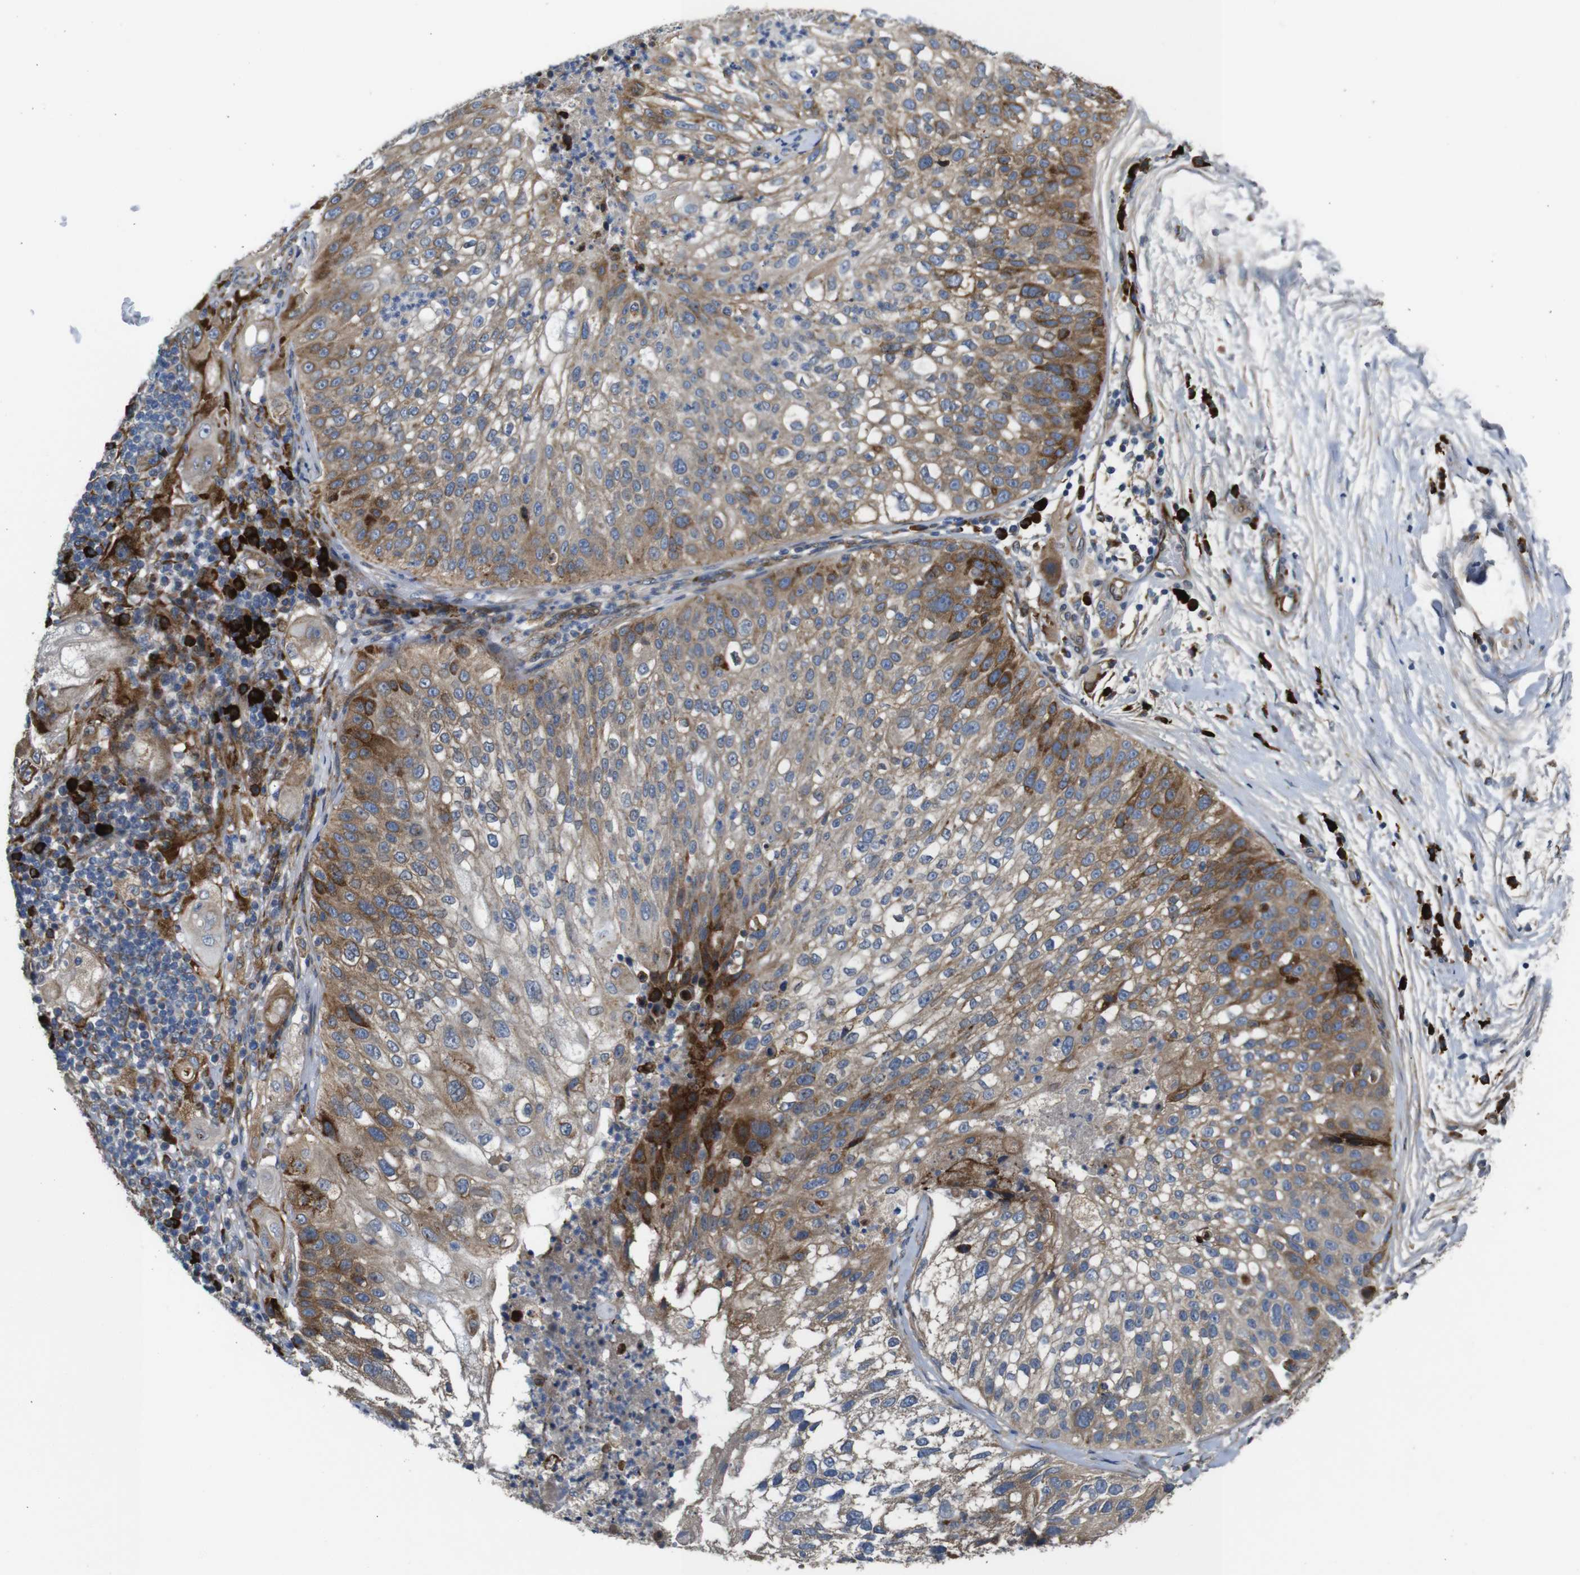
{"staining": {"intensity": "moderate", "quantity": ">75%", "location": "cytoplasmic/membranous"}, "tissue": "lung cancer", "cell_type": "Tumor cells", "image_type": "cancer", "snomed": [{"axis": "morphology", "description": "Inflammation, NOS"}, {"axis": "morphology", "description": "Squamous cell carcinoma, NOS"}, {"axis": "topography", "description": "Lymph node"}, {"axis": "topography", "description": "Soft tissue"}, {"axis": "topography", "description": "Lung"}], "caption": "Moderate cytoplasmic/membranous expression for a protein is present in approximately >75% of tumor cells of lung cancer (squamous cell carcinoma) using IHC.", "gene": "UBE2G2", "patient": {"sex": "male", "age": 66}}